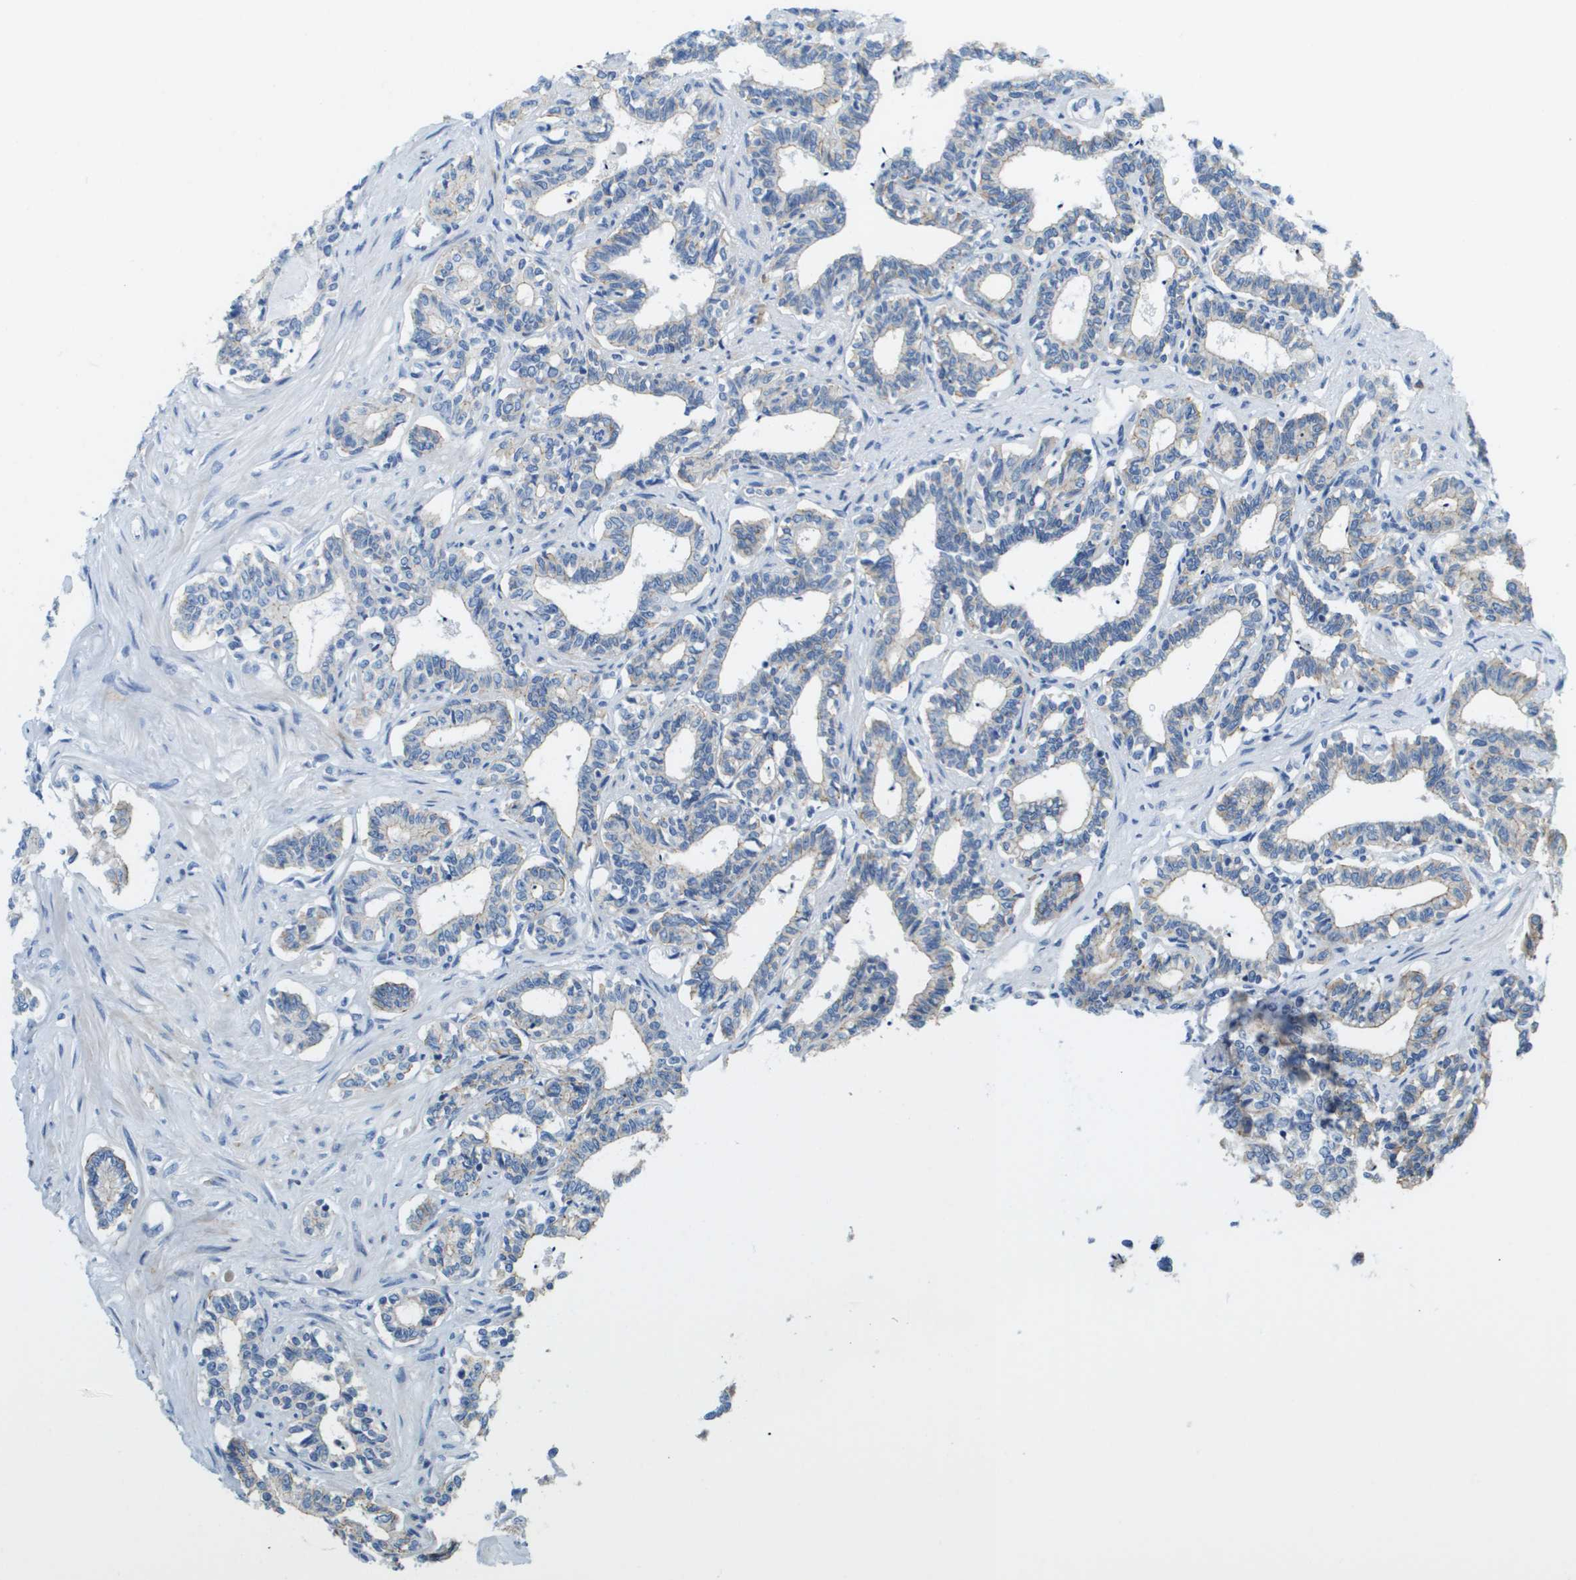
{"staining": {"intensity": "moderate", "quantity": "<25%", "location": "cytoplasmic/membranous"}, "tissue": "seminal vesicle", "cell_type": "Glandular cells", "image_type": "normal", "snomed": [{"axis": "morphology", "description": "Normal tissue, NOS"}, {"axis": "morphology", "description": "Adenocarcinoma, High grade"}, {"axis": "topography", "description": "Prostate"}, {"axis": "topography", "description": "Seminal veicle"}], "caption": "Glandular cells show moderate cytoplasmic/membranous staining in about <25% of cells in normal seminal vesicle. (Stains: DAB (3,3'-diaminobenzidine) in brown, nuclei in blue, Microscopy: brightfield microscopy at high magnification).", "gene": "SDC1", "patient": {"sex": "male", "age": 55}}